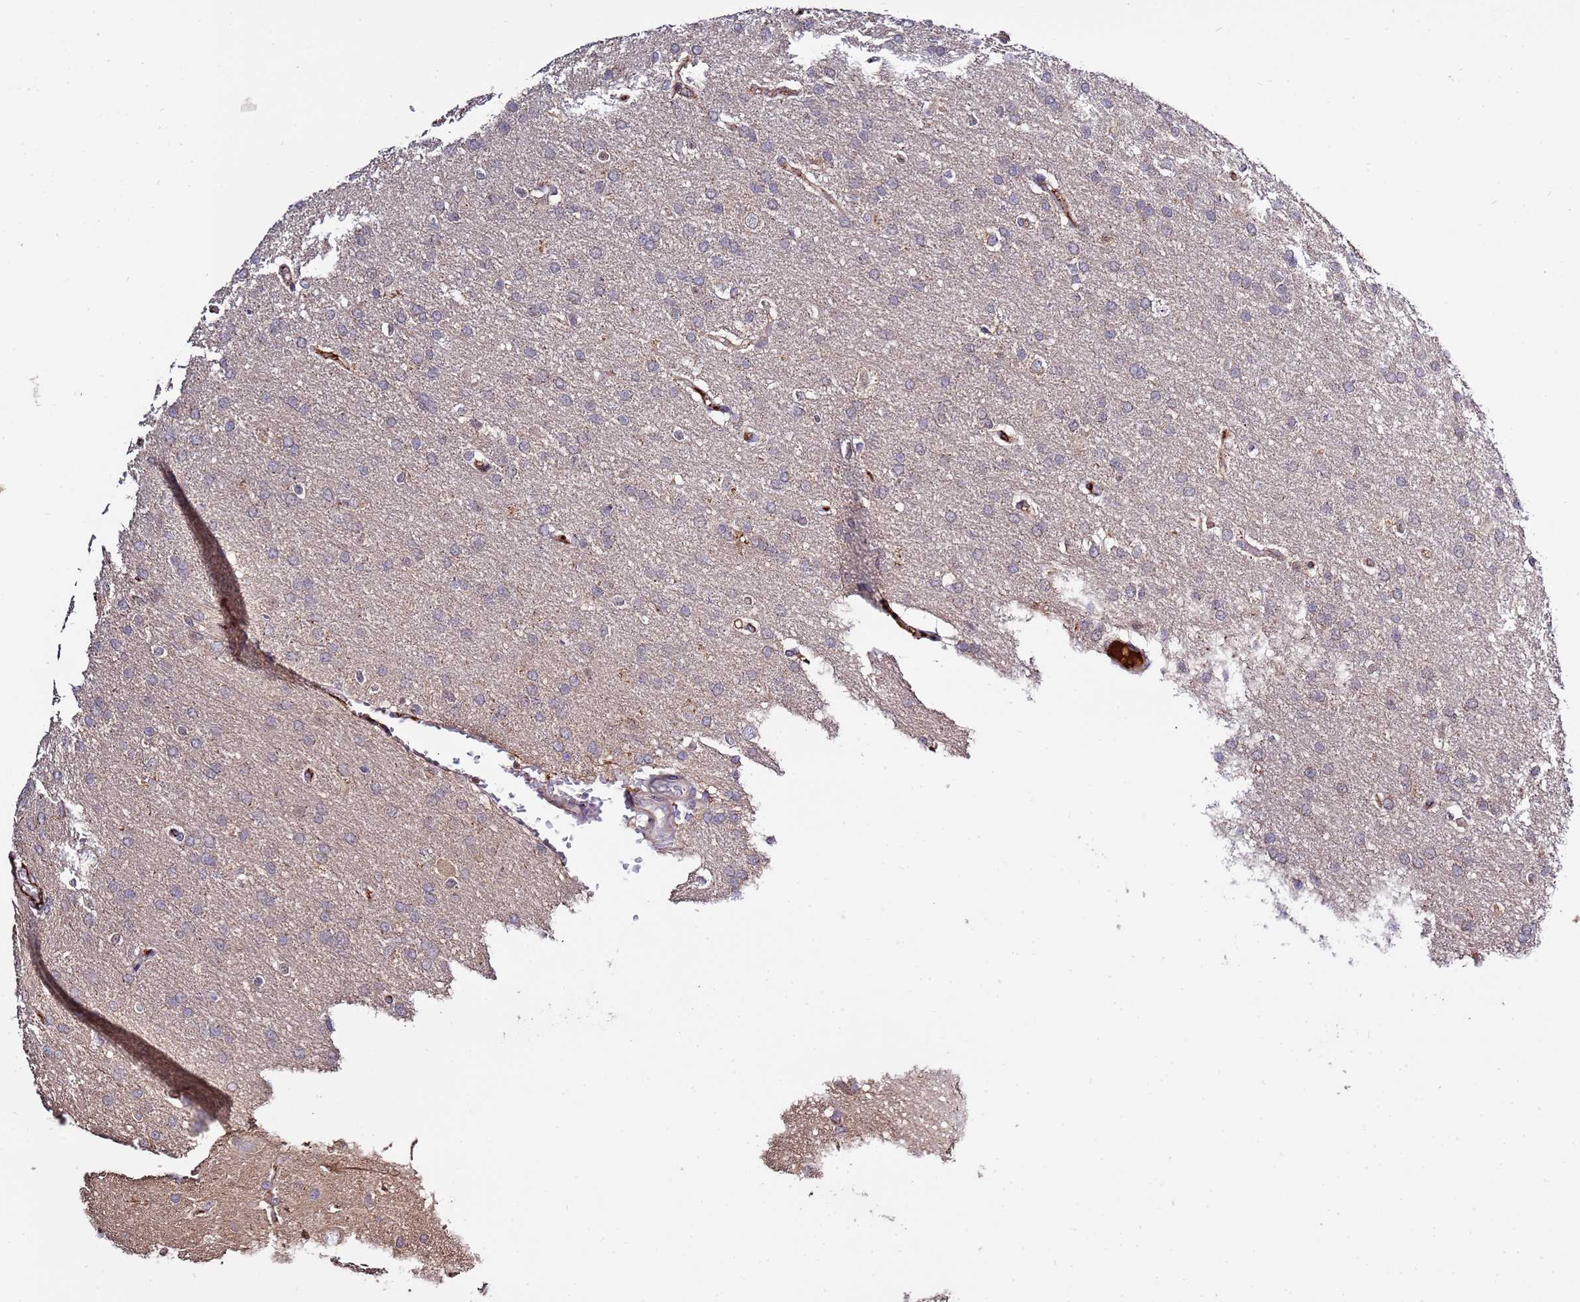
{"staining": {"intensity": "weak", "quantity": "<25%", "location": "cytoplasmic/membranous"}, "tissue": "glioma", "cell_type": "Tumor cells", "image_type": "cancer", "snomed": [{"axis": "morphology", "description": "Glioma, malignant, High grade"}, {"axis": "topography", "description": "Brain"}], "caption": "High magnification brightfield microscopy of malignant glioma (high-grade) stained with DAB (brown) and counterstained with hematoxylin (blue): tumor cells show no significant staining.", "gene": "ZNF624", "patient": {"sex": "male", "age": 72}}